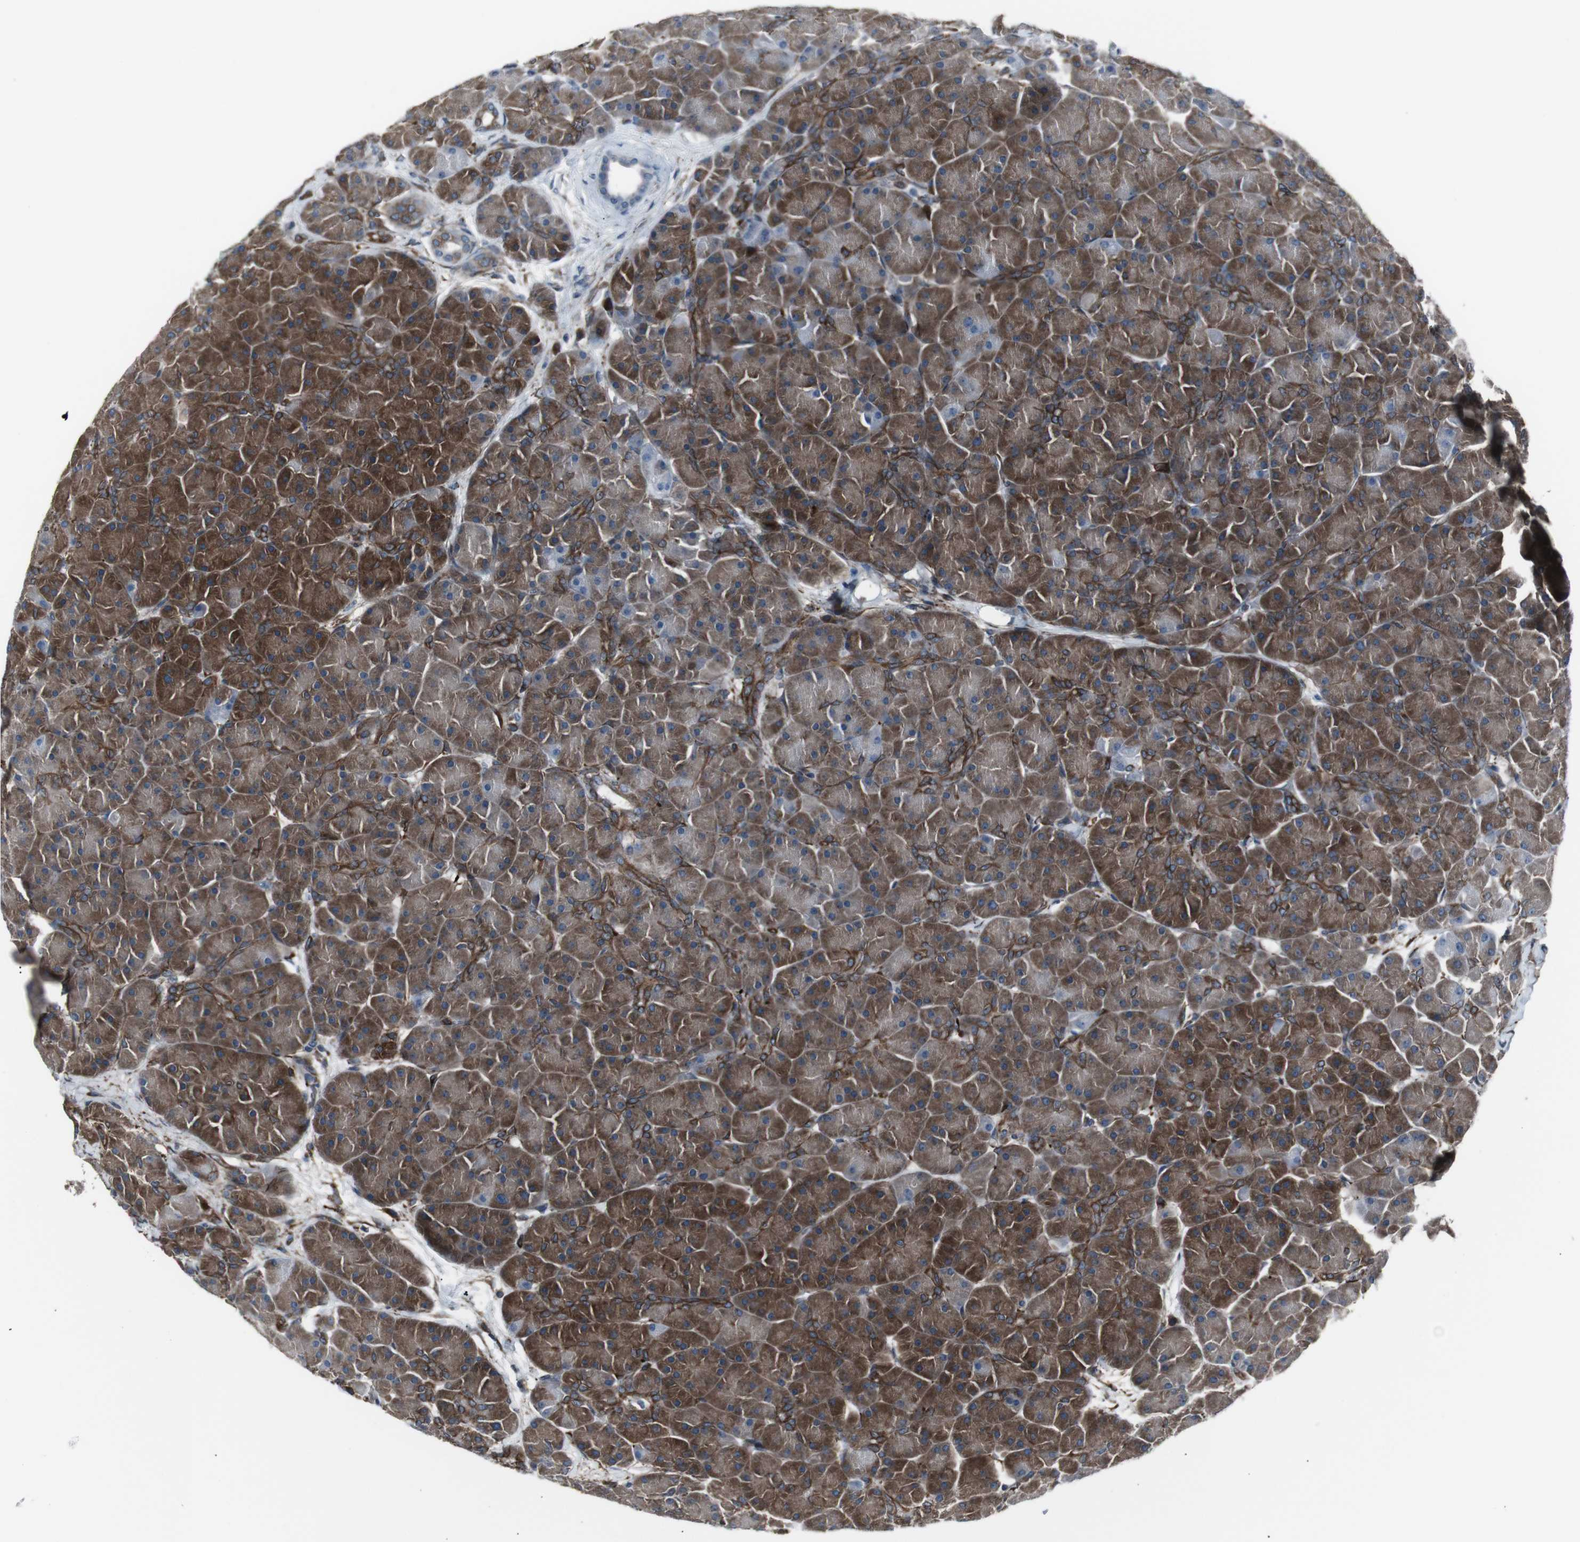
{"staining": {"intensity": "moderate", "quantity": "25%-75%", "location": "cytoplasmic/membranous"}, "tissue": "pancreas", "cell_type": "Exocrine glandular cells", "image_type": "normal", "snomed": [{"axis": "morphology", "description": "Normal tissue, NOS"}, {"axis": "topography", "description": "Pancreas"}], "caption": "IHC histopathology image of normal pancreas stained for a protein (brown), which reveals medium levels of moderate cytoplasmic/membranous expression in about 25%-75% of exocrine glandular cells.", "gene": "LNPK", "patient": {"sex": "male", "age": 66}}